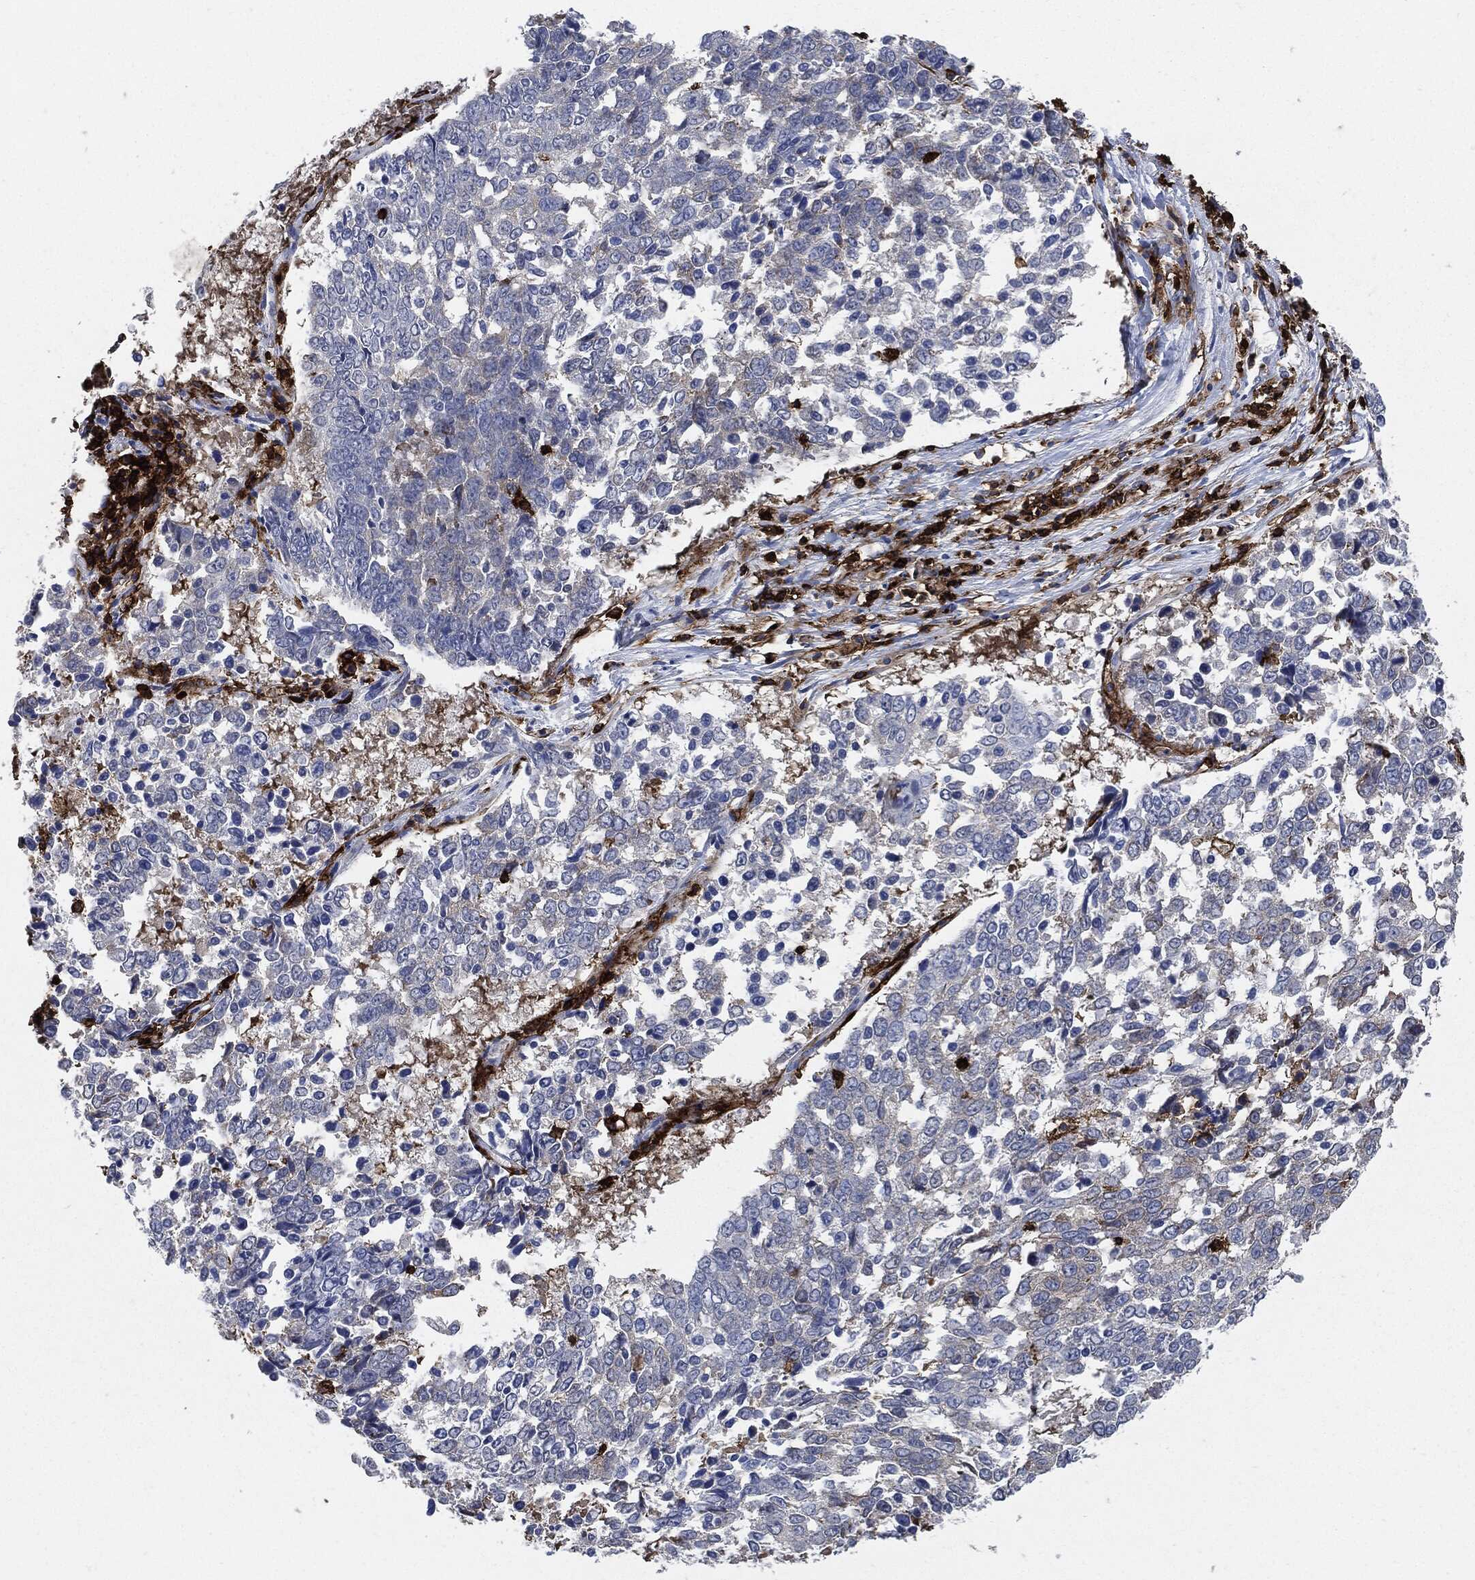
{"staining": {"intensity": "negative", "quantity": "none", "location": "none"}, "tissue": "lung cancer", "cell_type": "Tumor cells", "image_type": "cancer", "snomed": [{"axis": "morphology", "description": "Squamous cell carcinoma, NOS"}, {"axis": "topography", "description": "Lung"}], "caption": "IHC histopathology image of lung cancer stained for a protein (brown), which demonstrates no positivity in tumor cells.", "gene": "PTPRC", "patient": {"sex": "male", "age": 82}}